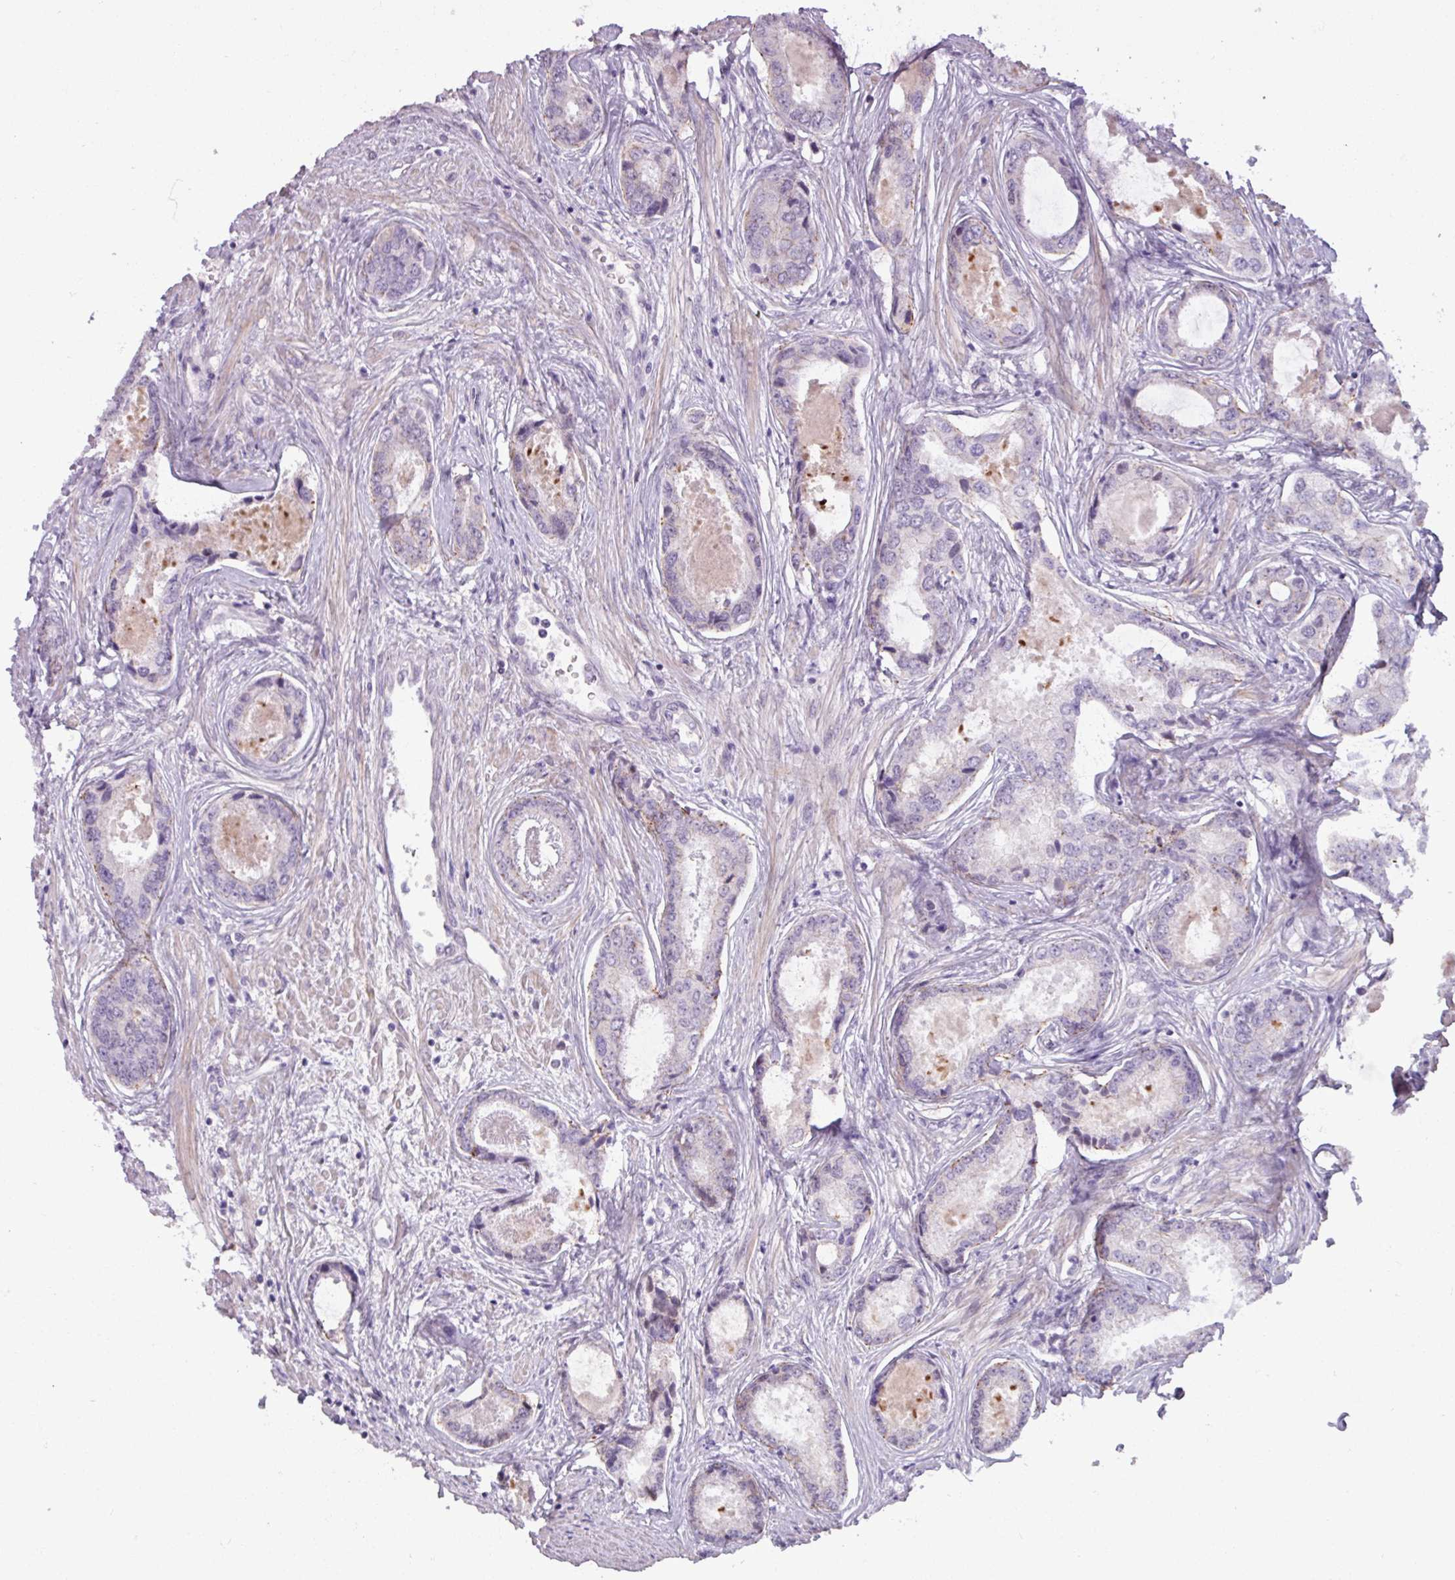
{"staining": {"intensity": "weak", "quantity": "<25%", "location": "cytoplasmic/membranous"}, "tissue": "prostate cancer", "cell_type": "Tumor cells", "image_type": "cancer", "snomed": [{"axis": "morphology", "description": "Adenocarcinoma, Low grade"}, {"axis": "topography", "description": "Prostate"}], "caption": "Immunohistochemistry of prostate cancer exhibits no expression in tumor cells.", "gene": "PNMA6A", "patient": {"sex": "male", "age": 68}}